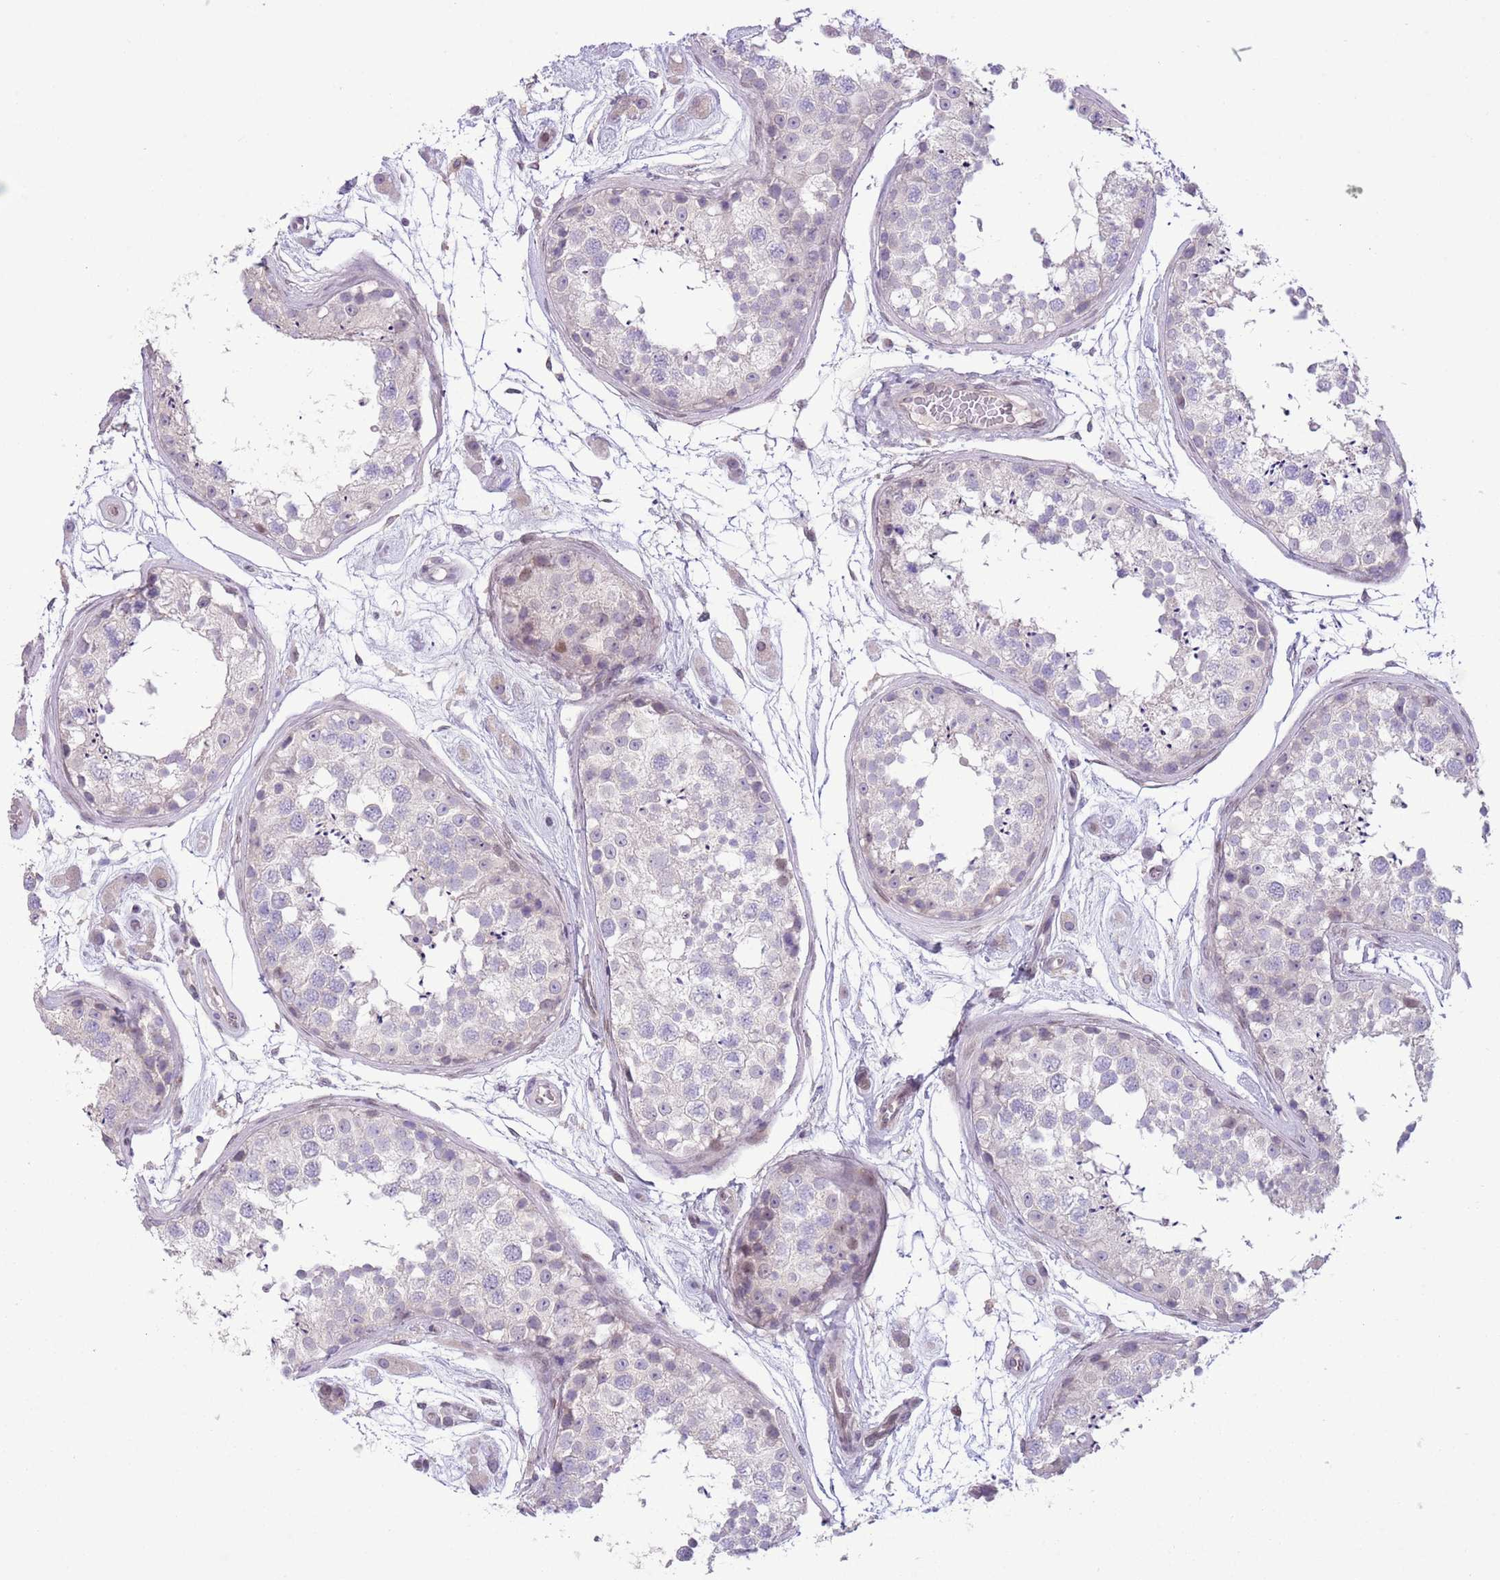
{"staining": {"intensity": "negative", "quantity": "none", "location": "none"}, "tissue": "testis", "cell_type": "Cells in seminiferous ducts", "image_type": "normal", "snomed": [{"axis": "morphology", "description": "Normal tissue, NOS"}, {"axis": "topography", "description": "Testis"}], "caption": "This micrograph is of unremarkable testis stained with immunohistochemistry to label a protein in brown with the nuclei are counter-stained blue. There is no staining in cells in seminiferous ducts.", "gene": "CCND2", "patient": {"sex": "male", "age": 25}}